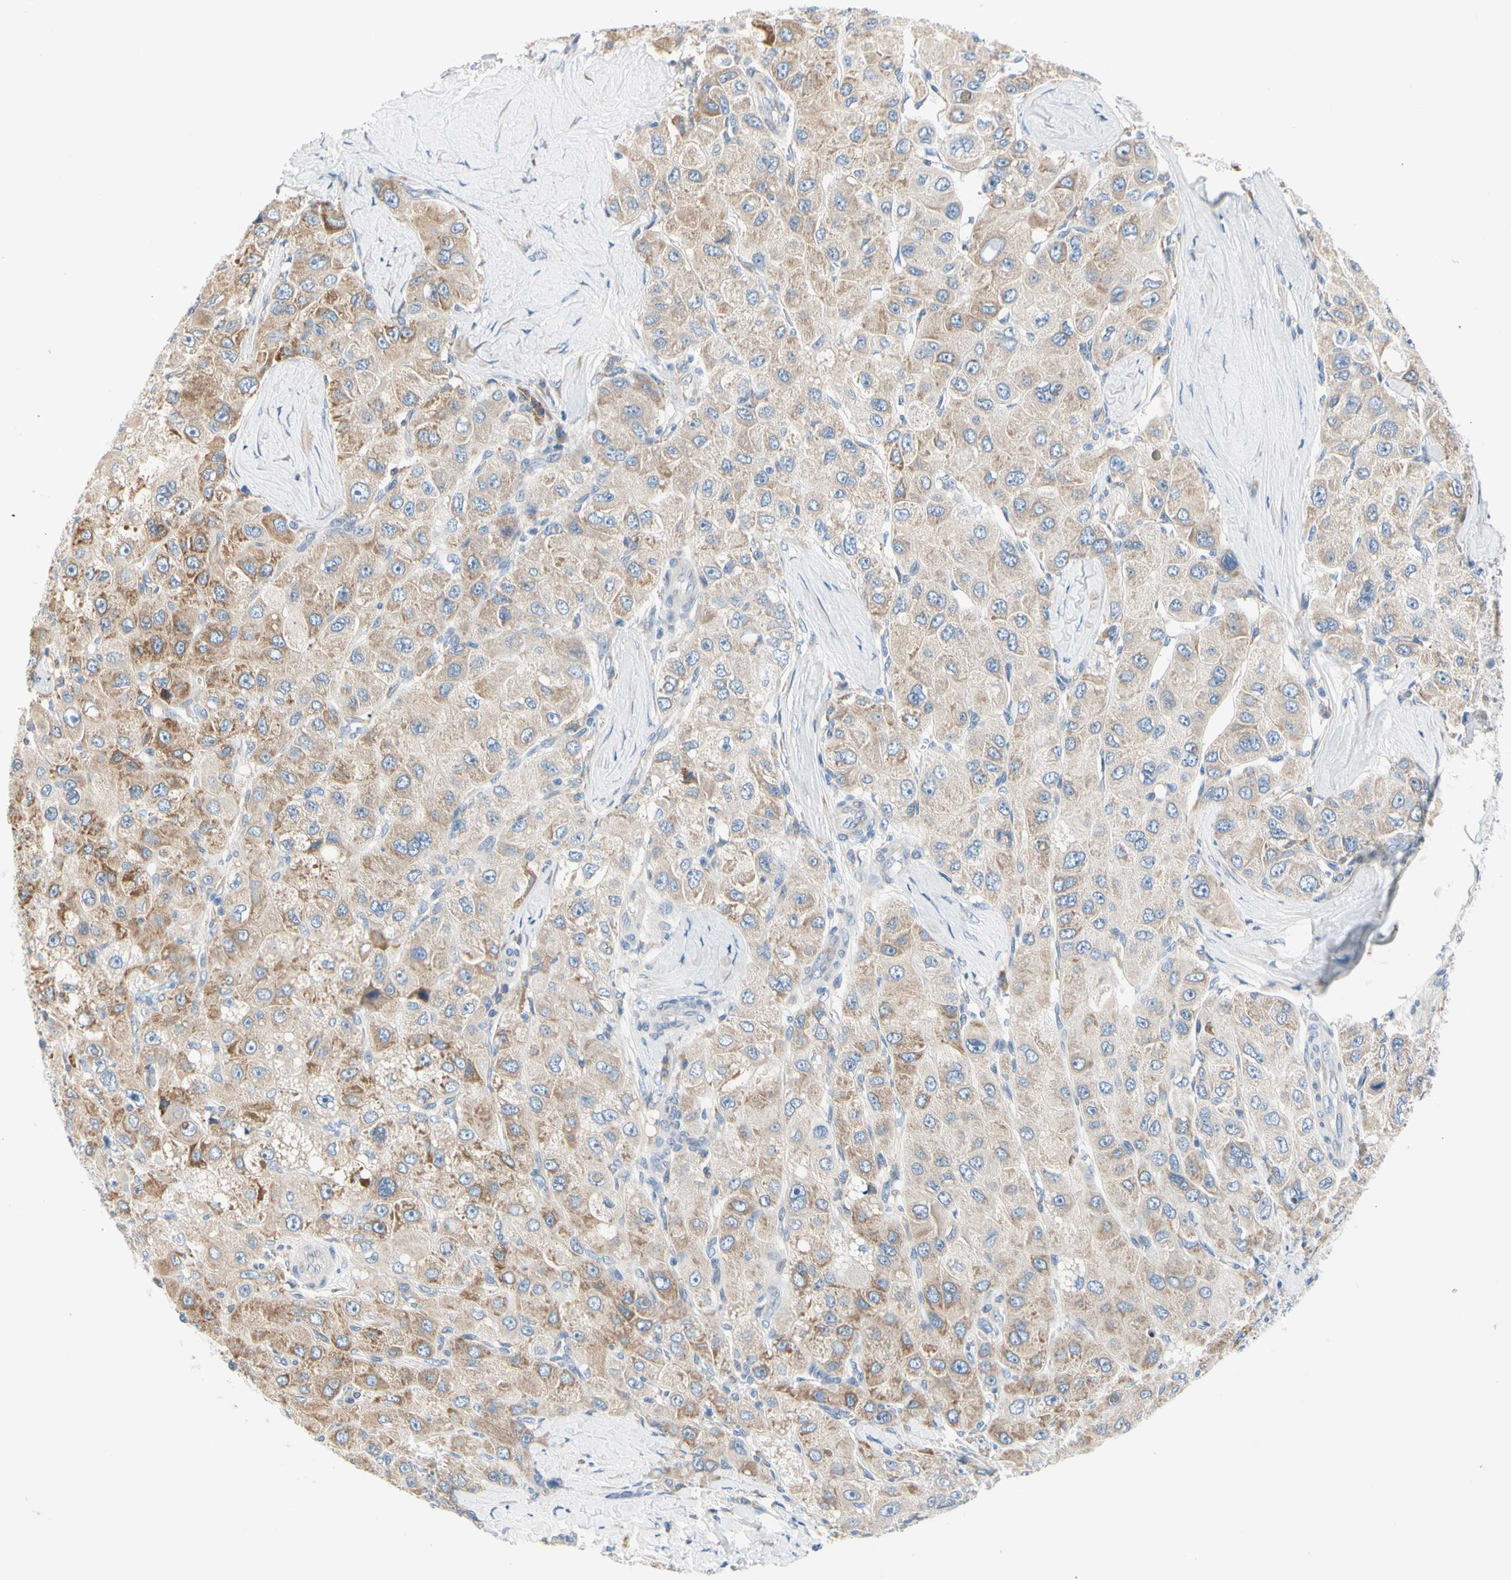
{"staining": {"intensity": "weak", "quantity": "25%-75%", "location": "cytoplasmic/membranous"}, "tissue": "liver cancer", "cell_type": "Tumor cells", "image_type": "cancer", "snomed": [{"axis": "morphology", "description": "Carcinoma, Hepatocellular, NOS"}, {"axis": "topography", "description": "Liver"}], "caption": "Immunohistochemistry (IHC) (DAB (3,3'-diaminobenzidine)) staining of hepatocellular carcinoma (liver) reveals weak cytoplasmic/membranous protein positivity in about 25%-75% of tumor cells. (DAB (3,3'-diaminobenzidine) IHC, brown staining for protein, blue staining for nuclei).", "gene": "STXBP1", "patient": {"sex": "male", "age": 80}}